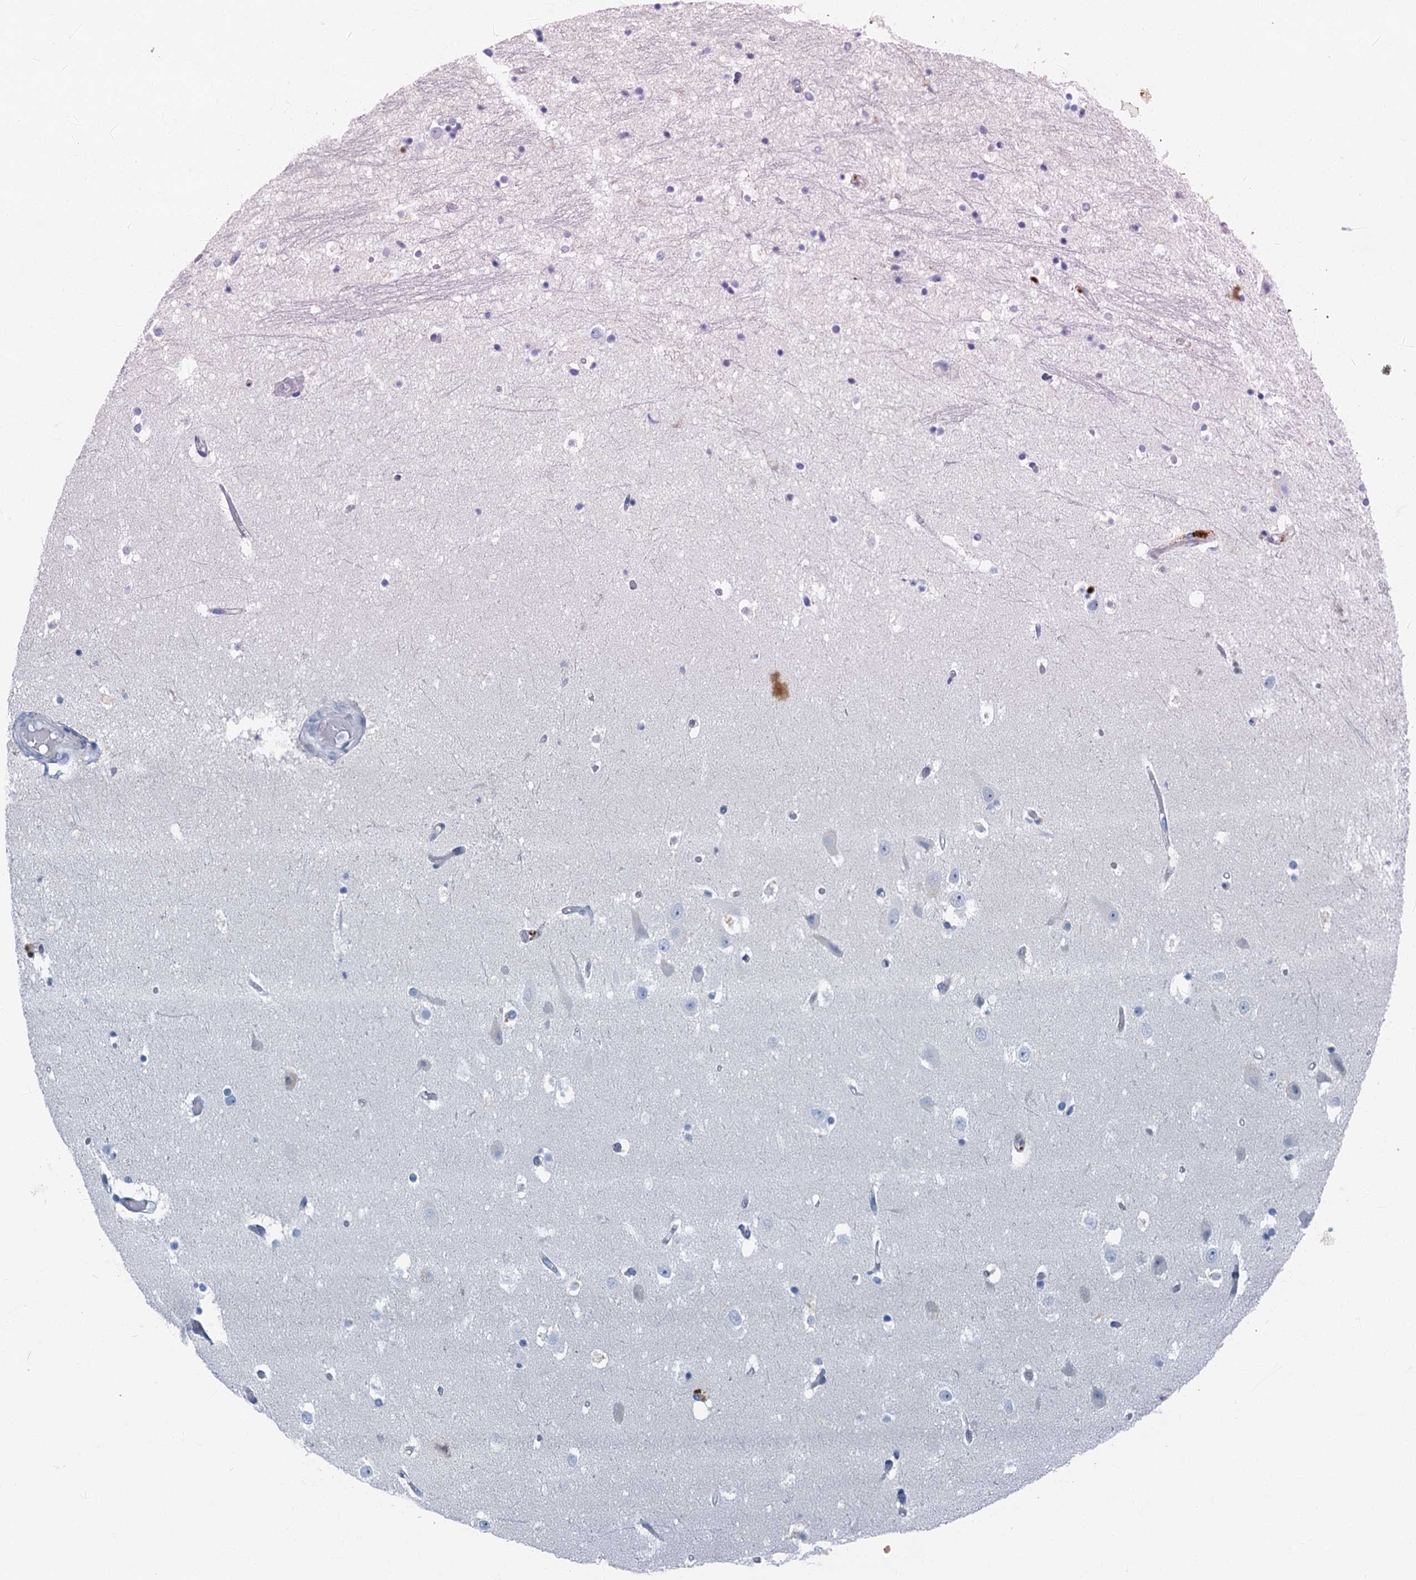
{"staining": {"intensity": "negative", "quantity": "none", "location": "none"}, "tissue": "hippocampus", "cell_type": "Glial cells", "image_type": "normal", "snomed": [{"axis": "morphology", "description": "Normal tissue, NOS"}, {"axis": "topography", "description": "Hippocampus"}], "caption": "This micrograph is of unremarkable hippocampus stained with IHC to label a protein in brown with the nuclei are counter-stained blue. There is no staining in glial cells. (DAB immunohistochemistry (IHC), high magnification).", "gene": "LYPD3", "patient": {"sex": "female", "age": 52}}